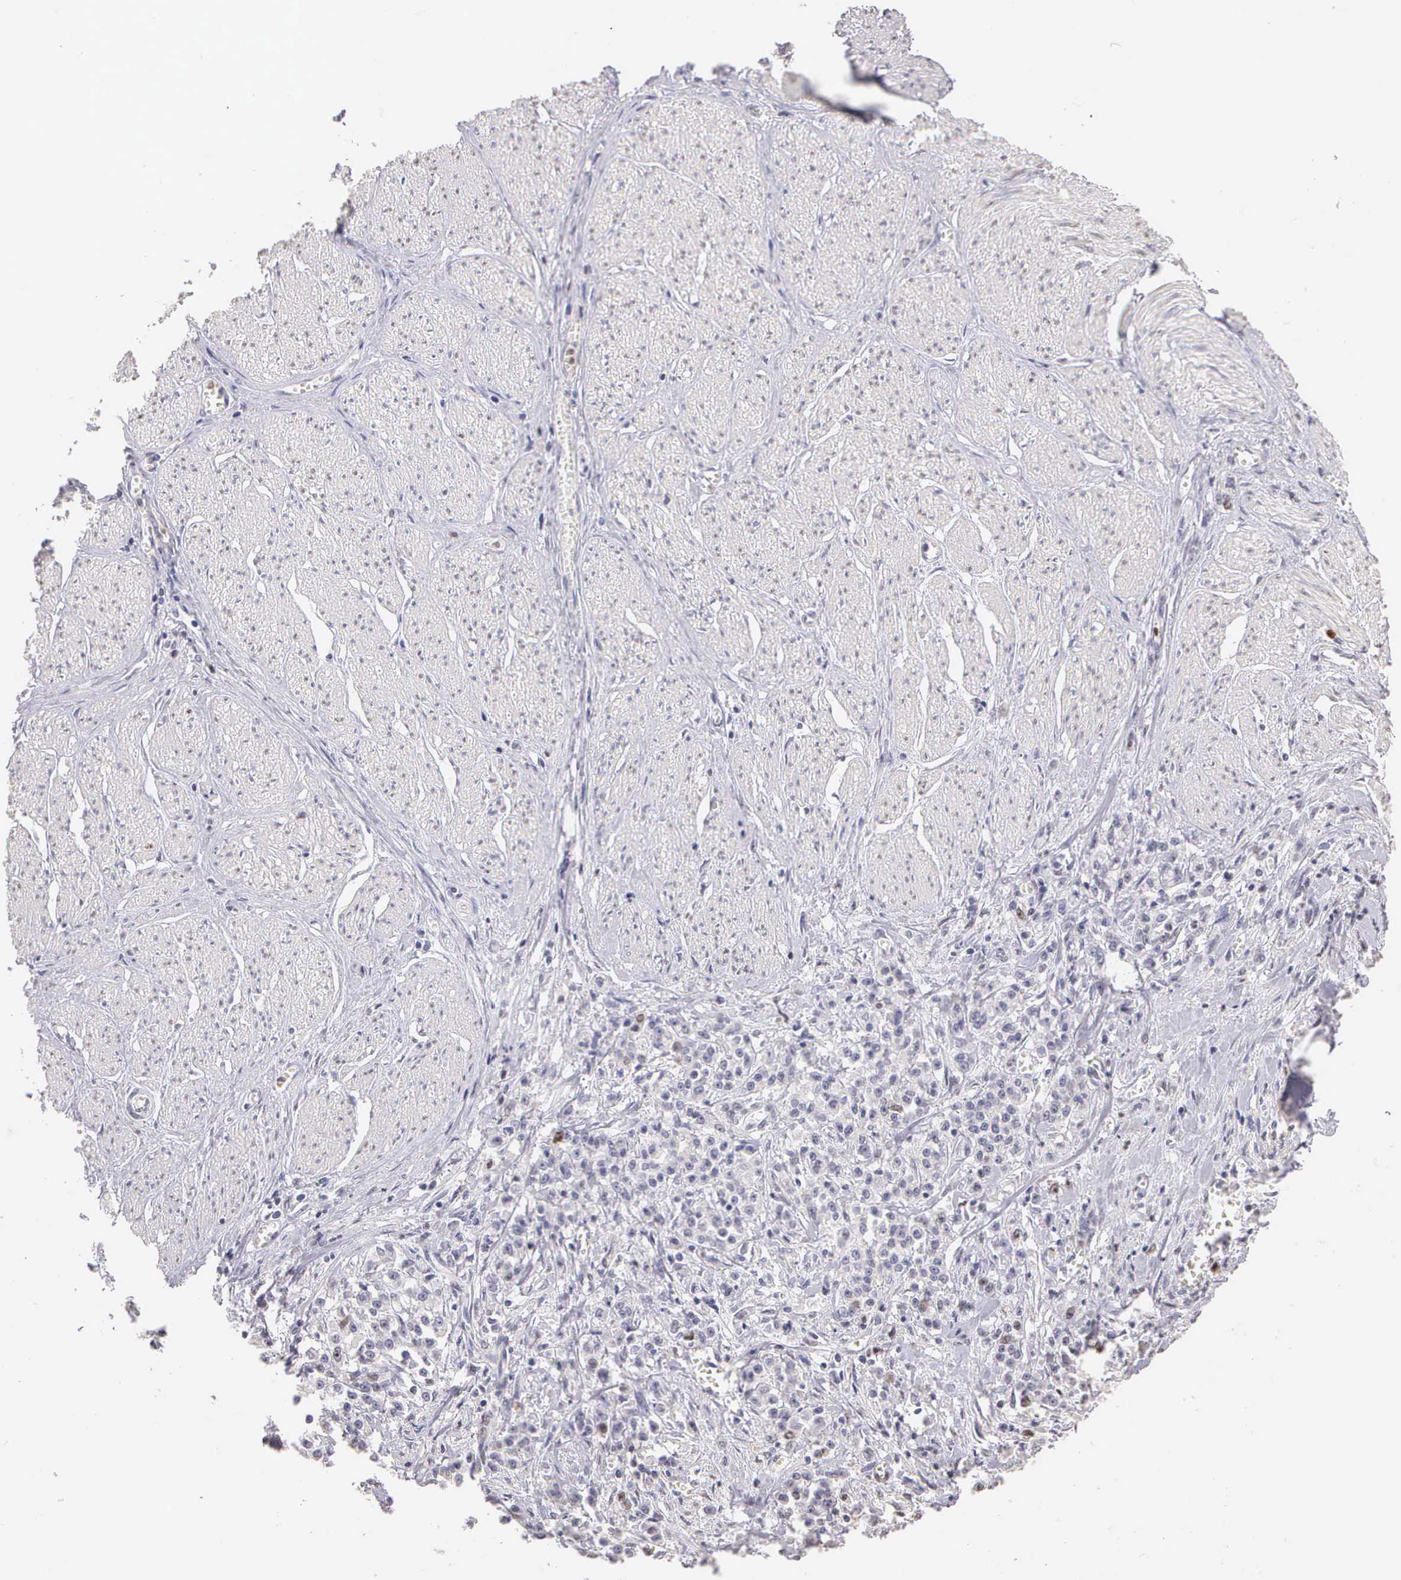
{"staining": {"intensity": "negative", "quantity": "none", "location": "none"}, "tissue": "stomach cancer", "cell_type": "Tumor cells", "image_type": "cancer", "snomed": [{"axis": "morphology", "description": "Adenocarcinoma, NOS"}, {"axis": "topography", "description": "Stomach"}], "caption": "Histopathology image shows no significant protein staining in tumor cells of stomach cancer. The staining was performed using DAB to visualize the protein expression in brown, while the nuclei were stained in blue with hematoxylin (Magnification: 20x).", "gene": "MKI67", "patient": {"sex": "male", "age": 72}}